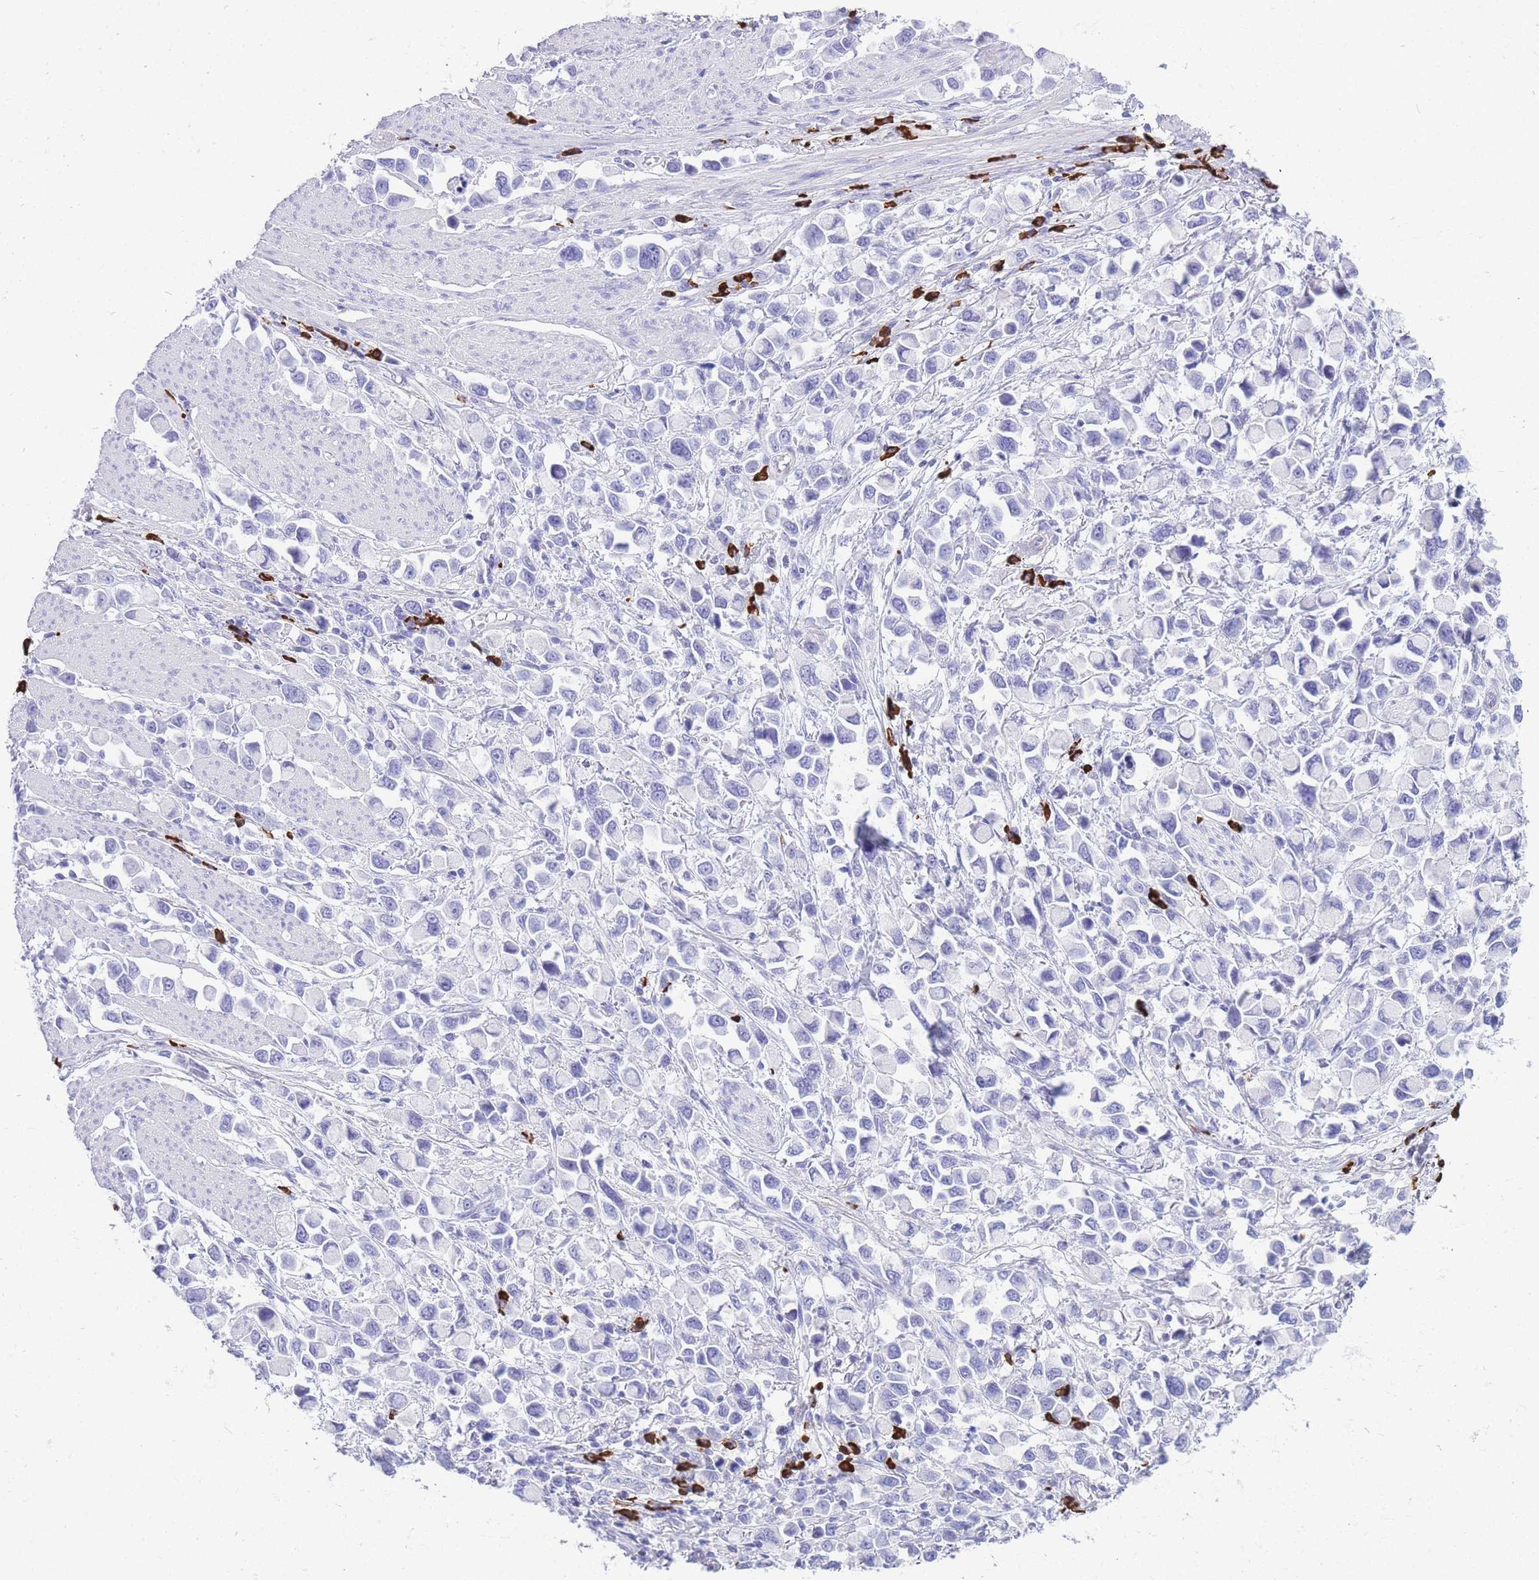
{"staining": {"intensity": "negative", "quantity": "none", "location": "none"}, "tissue": "stomach cancer", "cell_type": "Tumor cells", "image_type": "cancer", "snomed": [{"axis": "morphology", "description": "Adenocarcinoma, NOS"}, {"axis": "topography", "description": "Stomach"}], "caption": "Image shows no significant protein expression in tumor cells of stomach adenocarcinoma. The staining was performed using DAB to visualize the protein expression in brown, while the nuclei were stained in blue with hematoxylin (Magnification: 20x).", "gene": "ZFP62", "patient": {"sex": "female", "age": 81}}